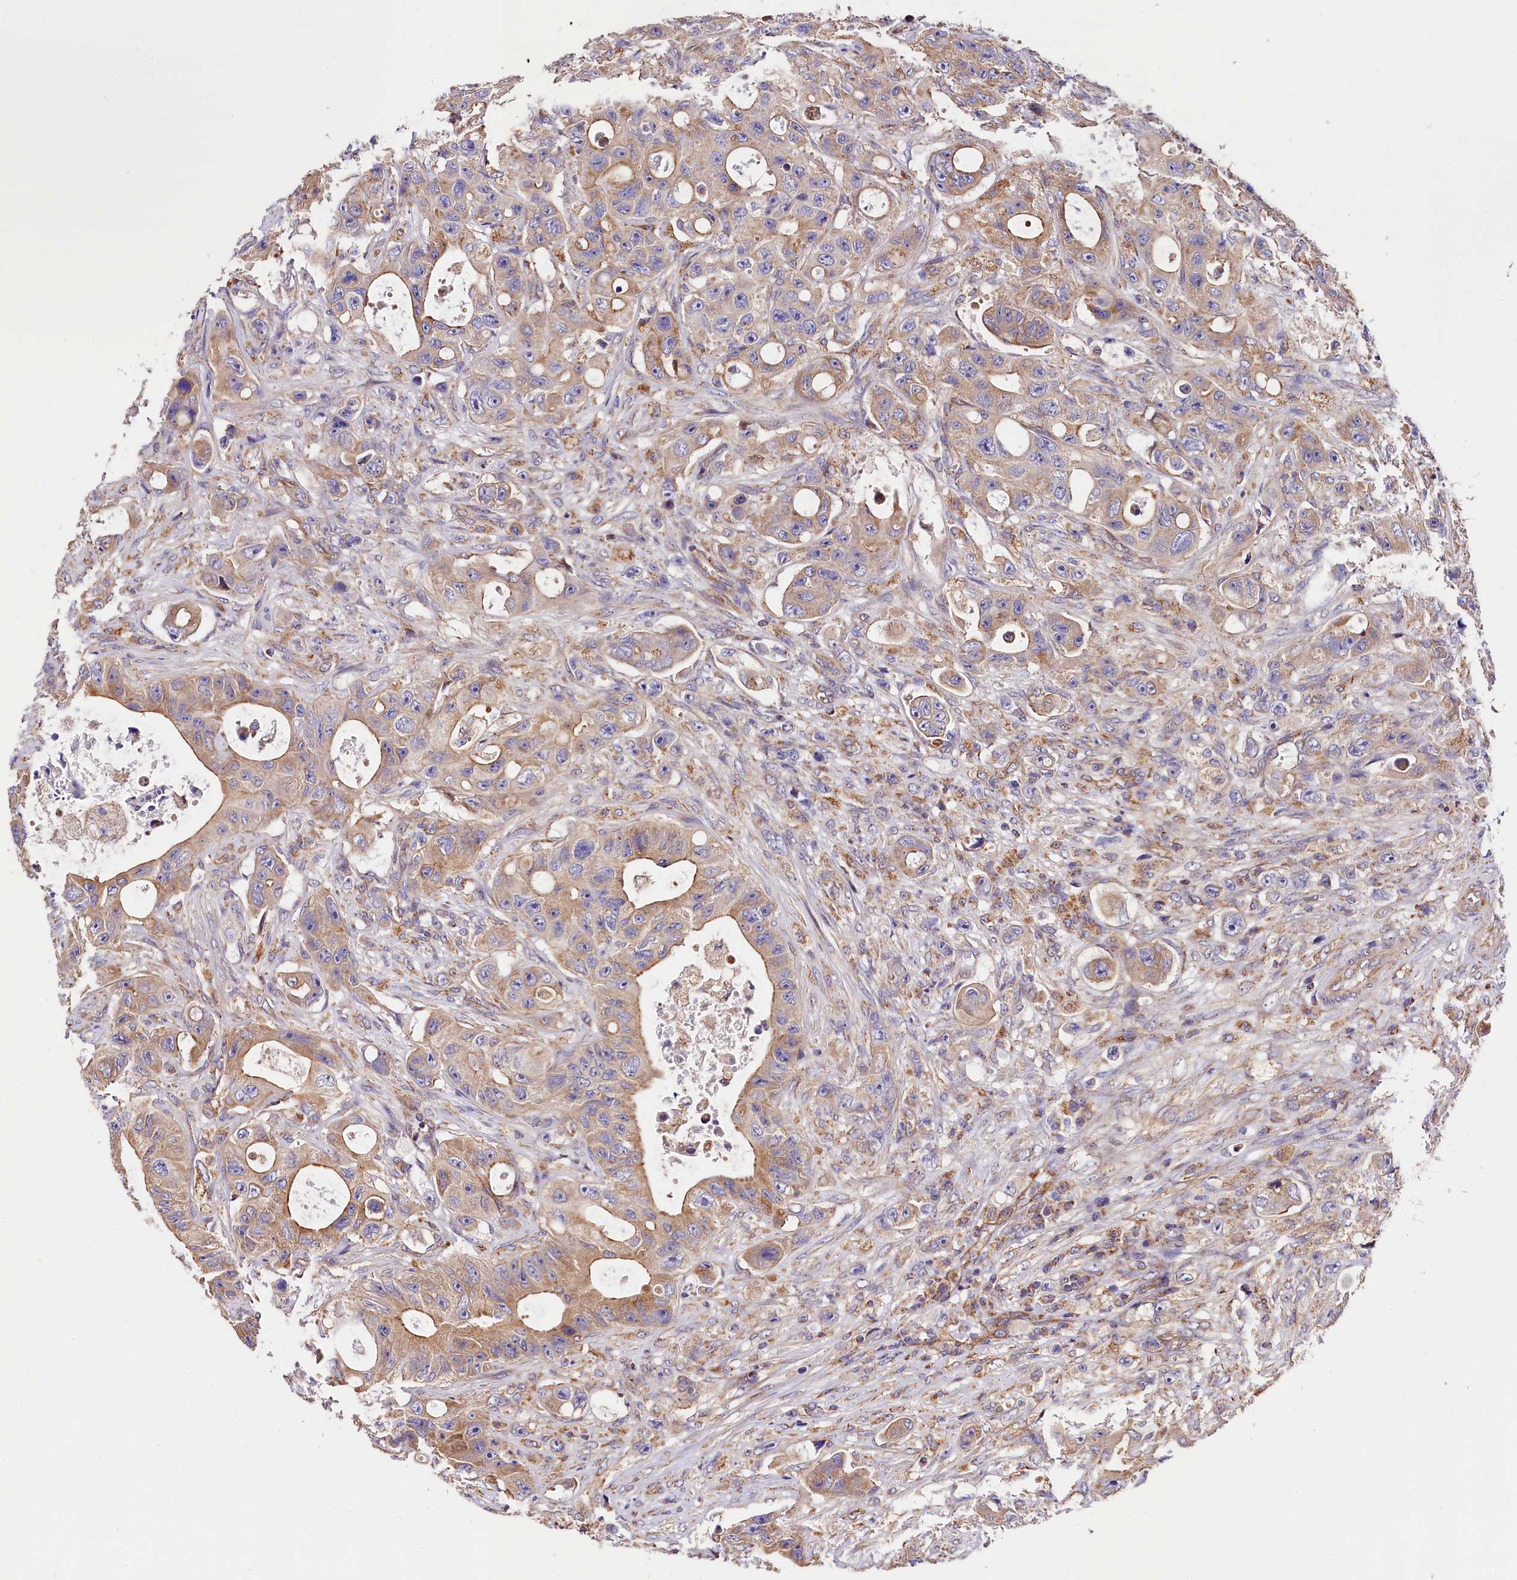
{"staining": {"intensity": "moderate", "quantity": ">75%", "location": "cytoplasmic/membranous"}, "tissue": "colorectal cancer", "cell_type": "Tumor cells", "image_type": "cancer", "snomed": [{"axis": "morphology", "description": "Adenocarcinoma, NOS"}, {"axis": "topography", "description": "Colon"}], "caption": "Immunohistochemistry image of neoplastic tissue: human colorectal cancer (adenocarcinoma) stained using immunohistochemistry (IHC) exhibits medium levels of moderate protein expression localized specifically in the cytoplasmic/membranous of tumor cells, appearing as a cytoplasmic/membranous brown color.", "gene": "ACAA2", "patient": {"sex": "female", "age": 46}}